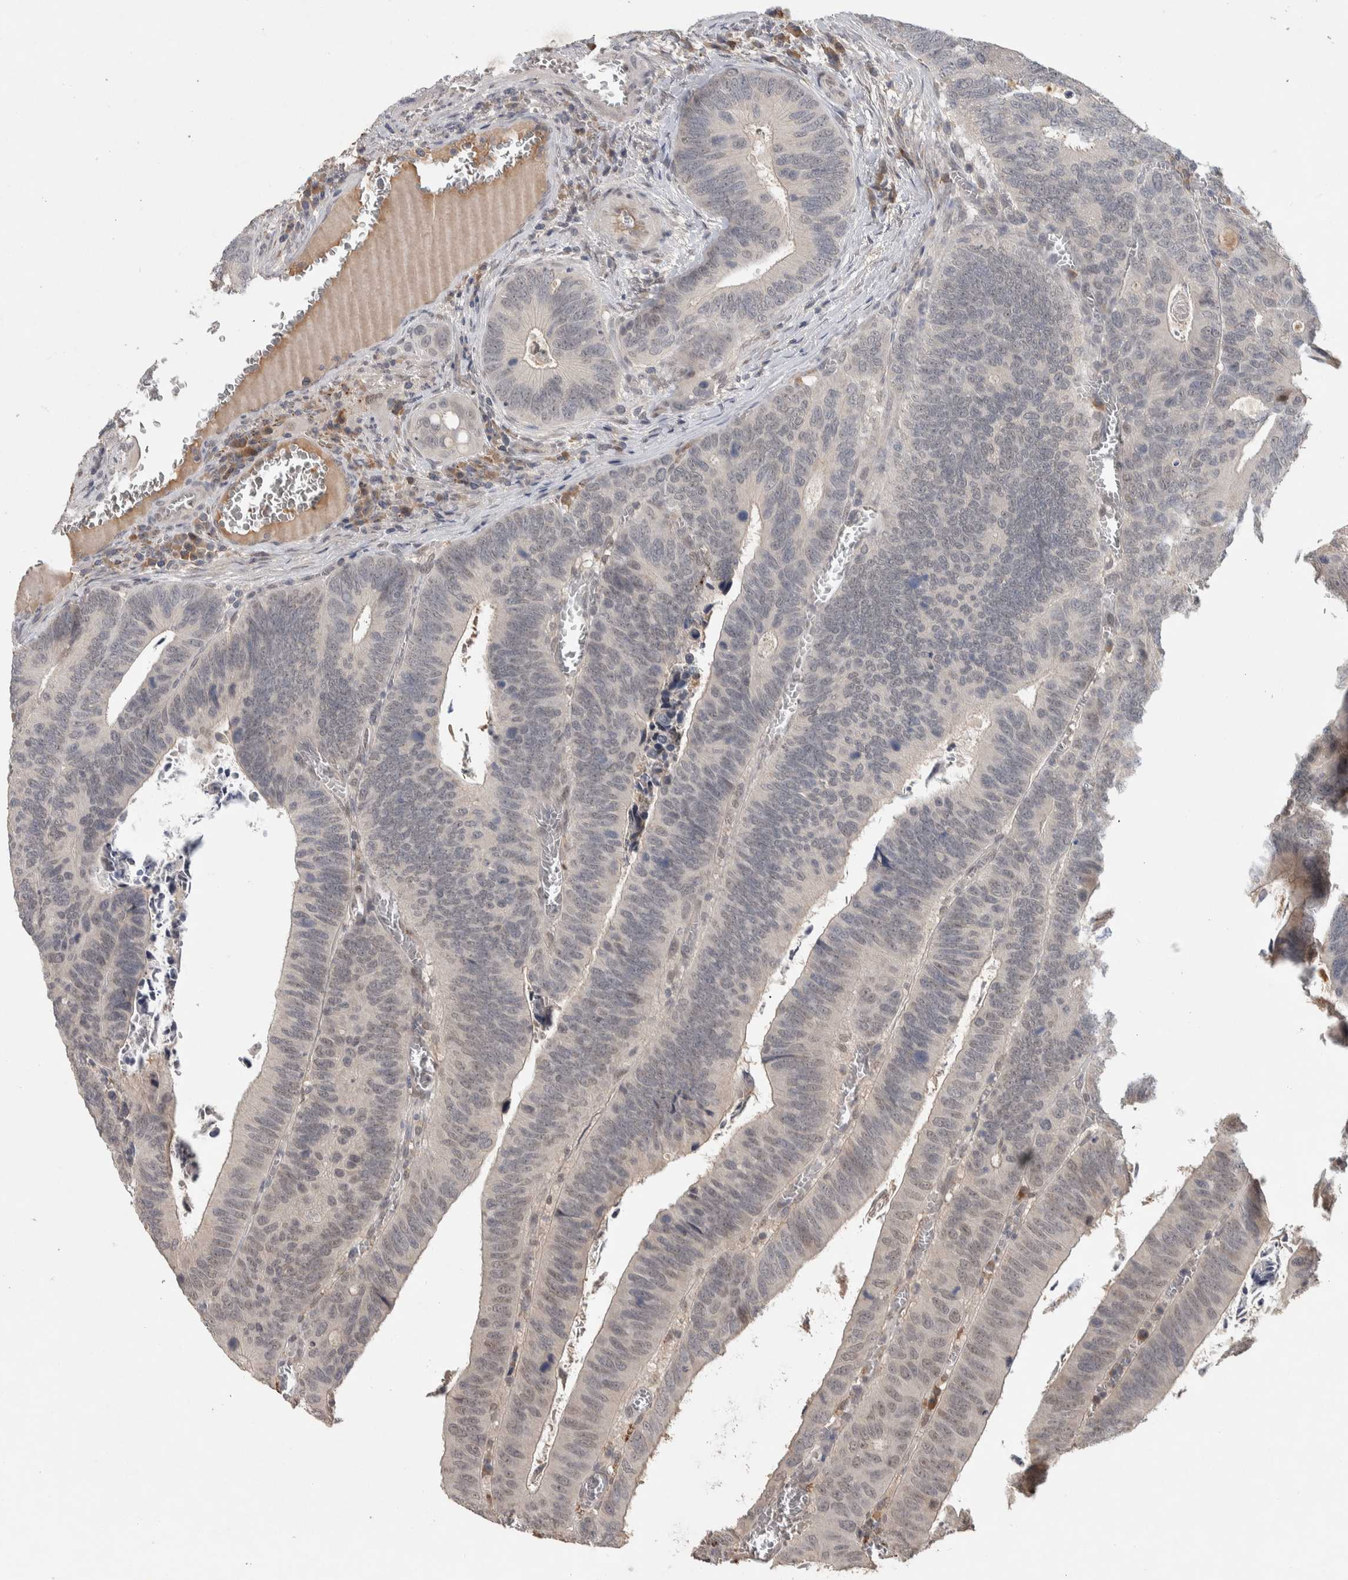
{"staining": {"intensity": "negative", "quantity": "none", "location": "none"}, "tissue": "colorectal cancer", "cell_type": "Tumor cells", "image_type": "cancer", "snomed": [{"axis": "morphology", "description": "Inflammation, NOS"}, {"axis": "morphology", "description": "Adenocarcinoma, NOS"}, {"axis": "topography", "description": "Colon"}], "caption": "DAB (3,3'-diaminobenzidine) immunohistochemical staining of human colorectal cancer reveals no significant expression in tumor cells.", "gene": "CHRM3", "patient": {"sex": "male", "age": 72}}